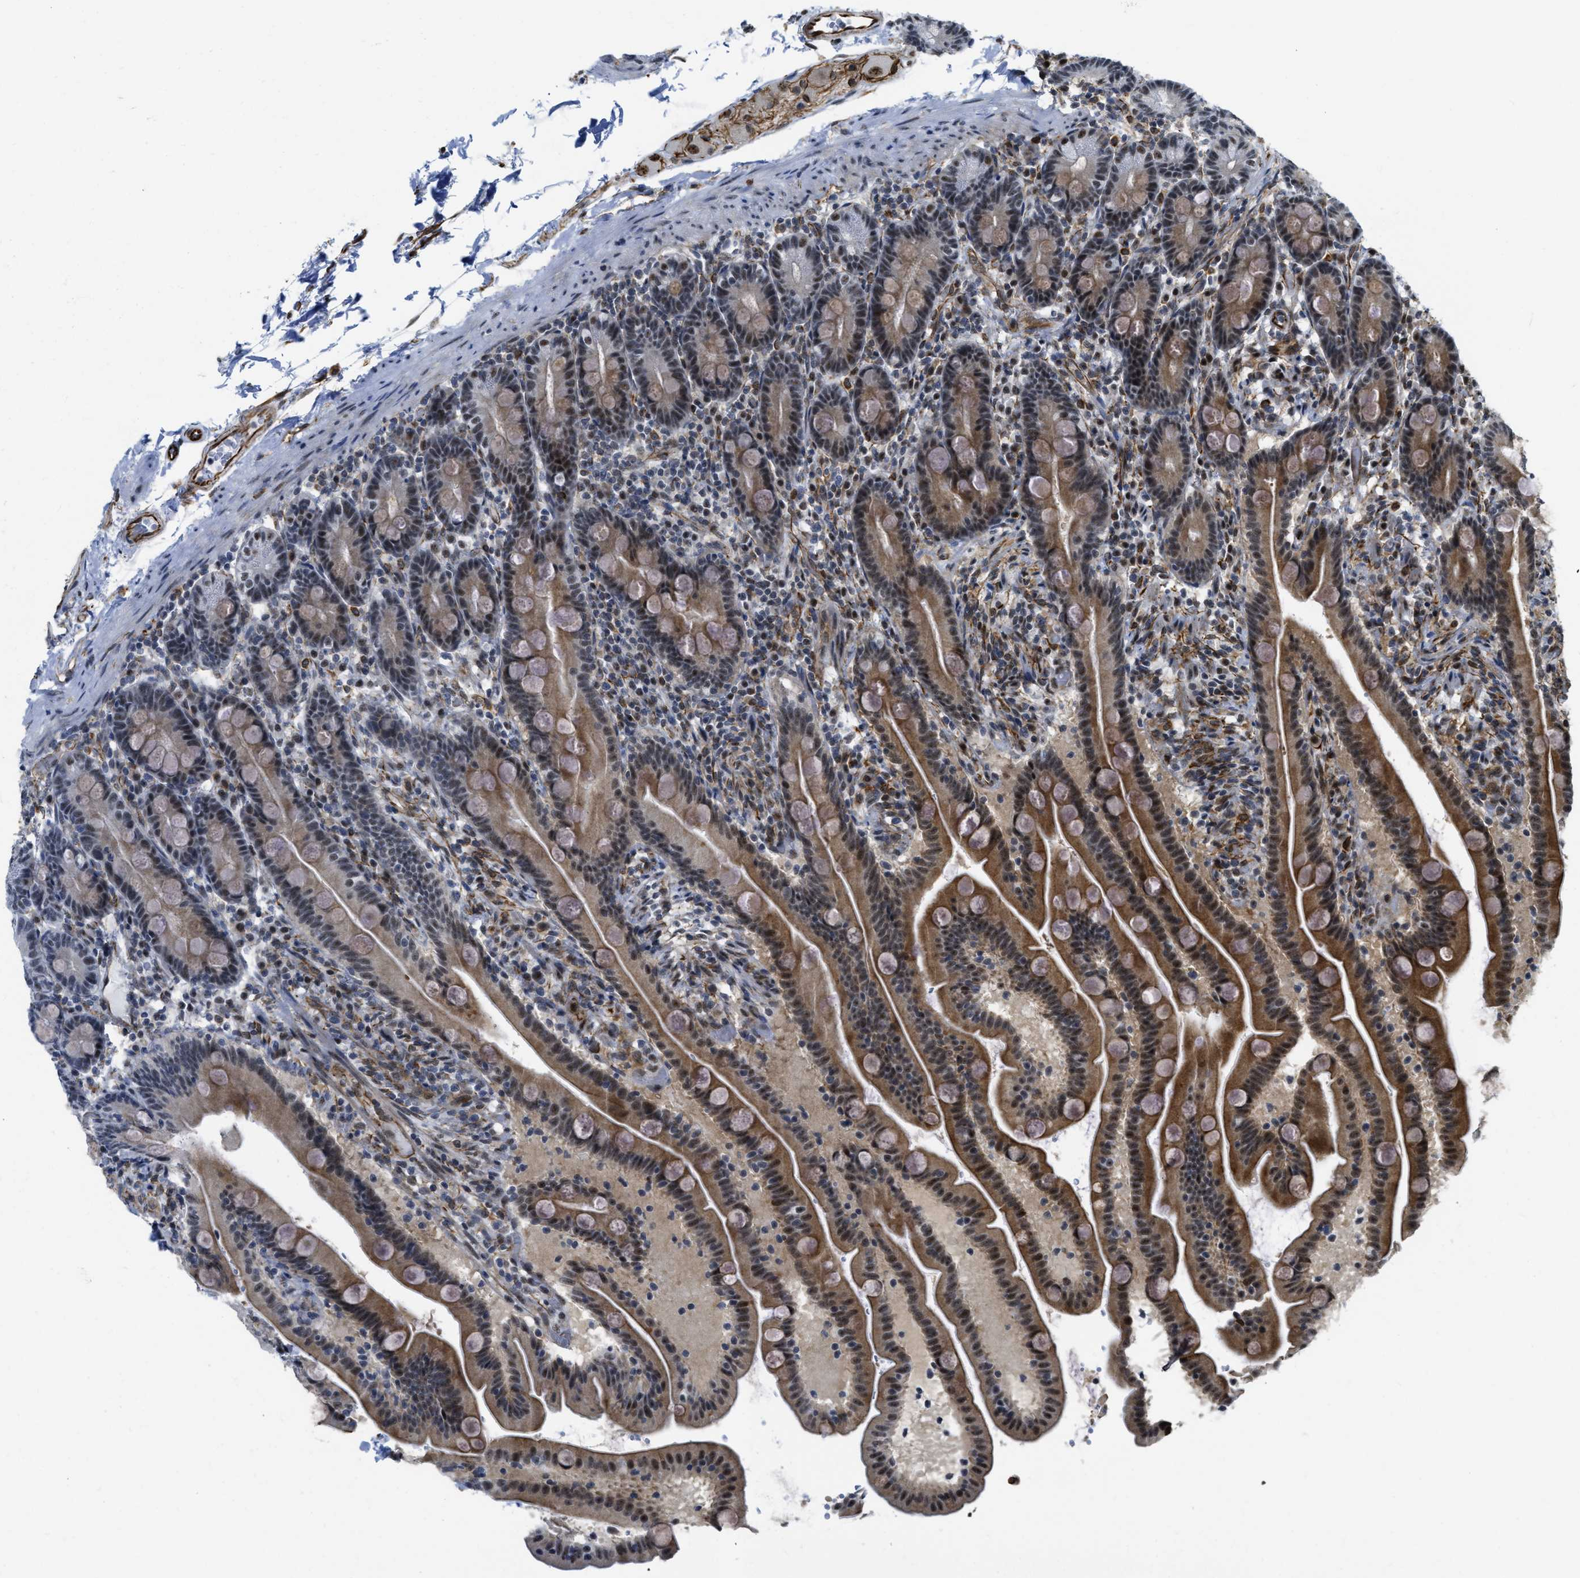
{"staining": {"intensity": "moderate", "quantity": ">75%", "location": "cytoplasmic/membranous,nuclear"}, "tissue": "duodenum", "cell_type": "Glandular cells", "image_type": "normal", "snomed": [{"axis": "morphology", "description": "Normal tissue, NOS"}, {"axis": "topography", "description": "Duodenum"}], "caption": "Unremarkable duodenum displays moderate cytoplasmic/membranous,nuclear staining in about >75% of glandular cells, visualized by immunohistochemistry.", "gene": "LRRC8B", "patient": {"sex": "male", "age": 54}}